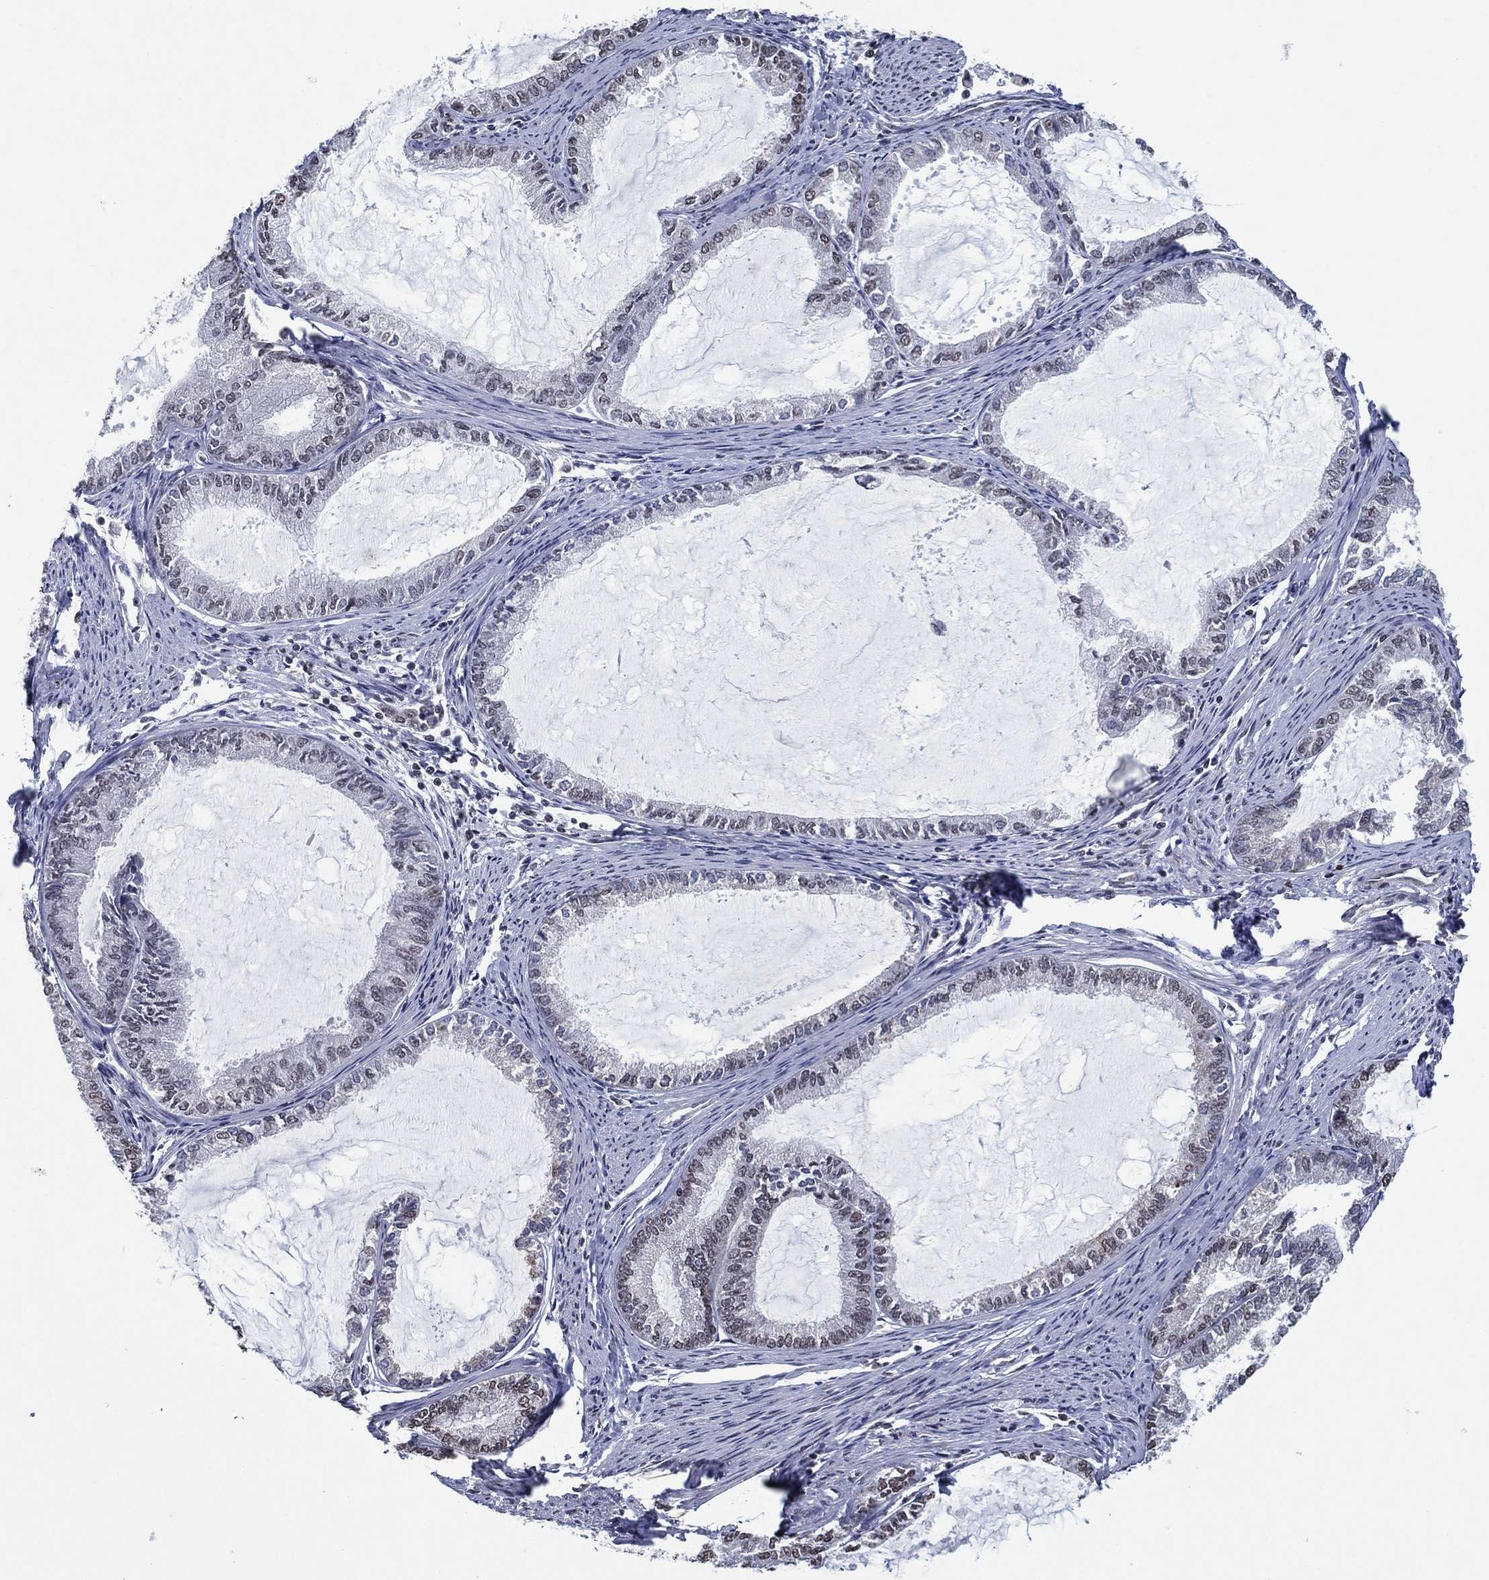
{"staining": {"intensity": "moderate", "quantity": "<25%", "location": "nuclear"}, "tissue": "endometrial cancer", "cell_type": "Tumor cells", "image_type": "cancer", "snomed": [{"axis": "morphology", "description": "Adenocarcinoma, NOS"}, {"axis": "topography", "description": "Endometrium"}], "caption": "Brown immunohistochemical staining in endometrial cancer (adenocarcinoma) demonstrates moderate nuclear staining in about <25% of tumor cells. Using DAB (brown) and hematoxylin (blue) stains, captured at high magnification using brightfield microscopy.", "gene": "ZBTB42", "patient": {"sex": "female", "age": 86}}